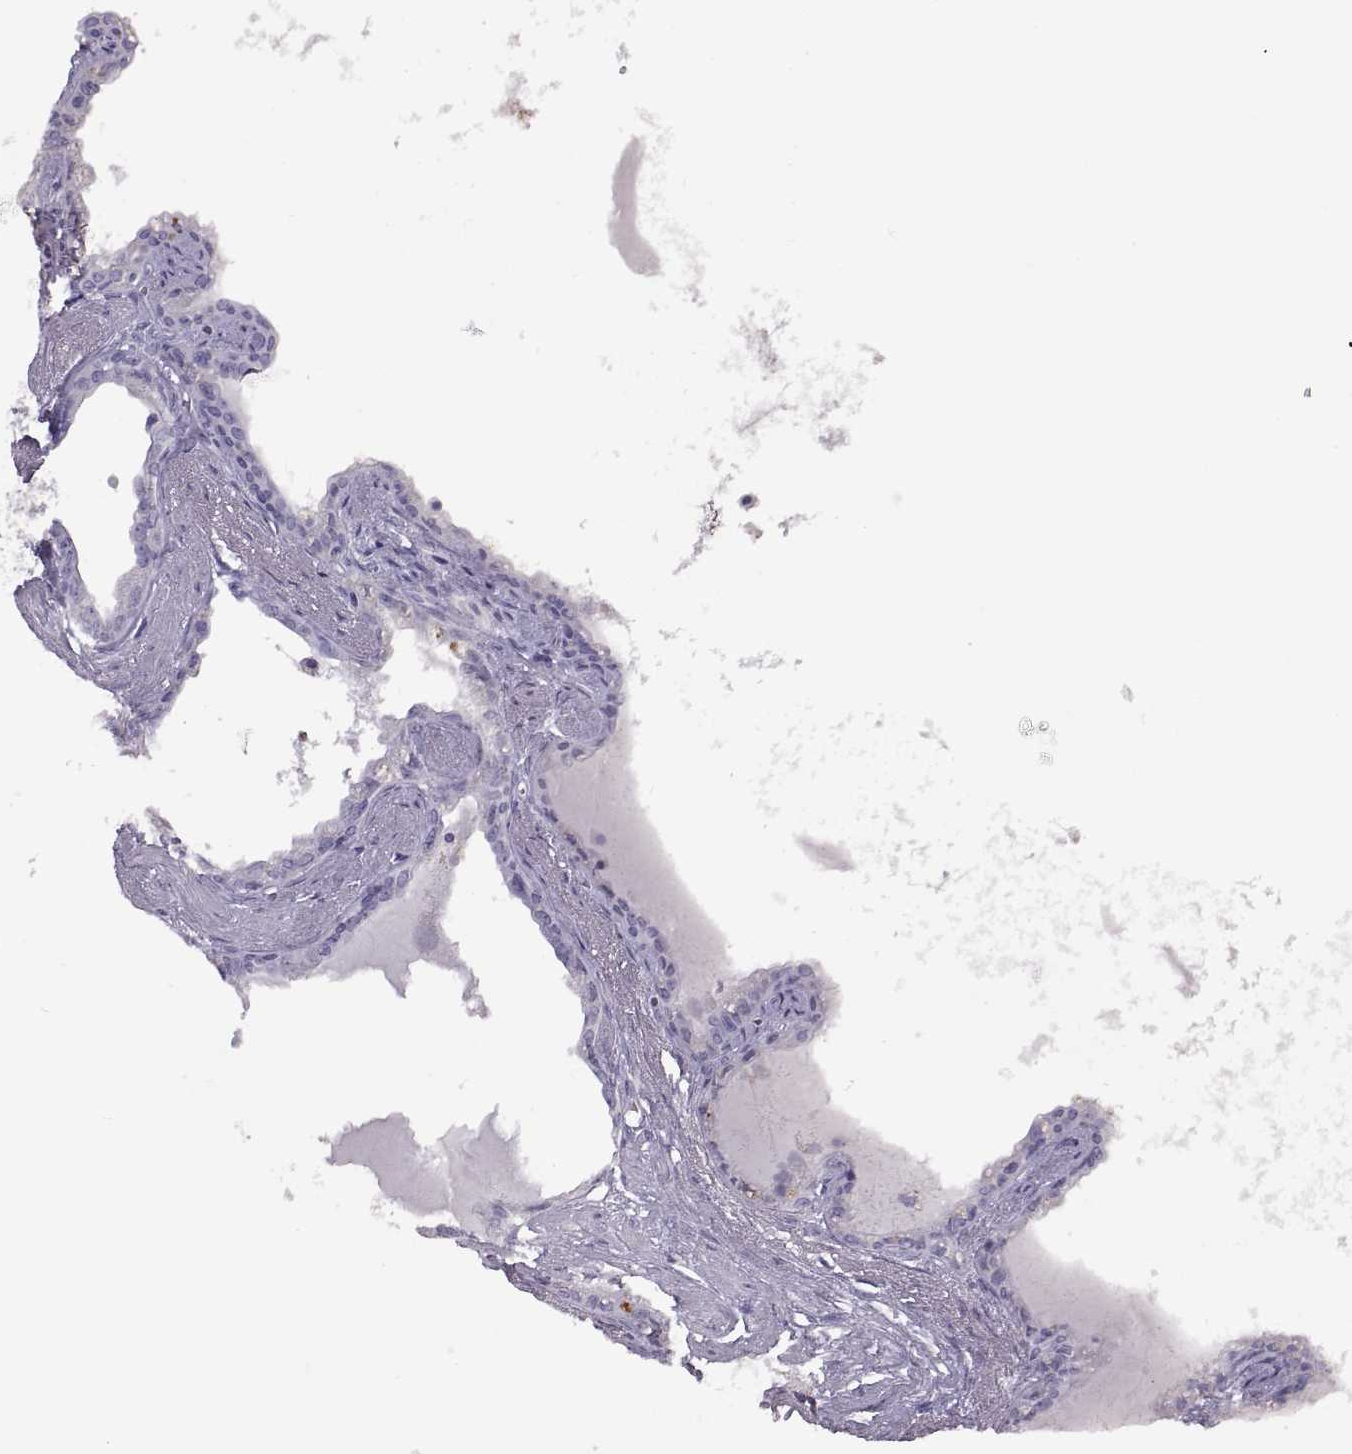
{"staining": {"intensity": "negative", "quantity": "none", "location": "none"}, "tissue": "seminal vesicle", "cell_type": "Glandular cells", "image_type": "normal", "snomed": [{"axis": "morphology", "description": "Normal tissue, NOS"}, {"axis": "morphology", "description": "Urothelial carcinoma, NOS"}, {"axis": "topography", "description": "Urinary bladder"}, {"axis": "topography", "description": "Seminal veicle"}], "caption": "Immunohistochemical staining of normal seminal vesicle shows no significant staining in glandular cells.", "gene": "RDM1", "patient": {"sex": "male", "age": 76}}